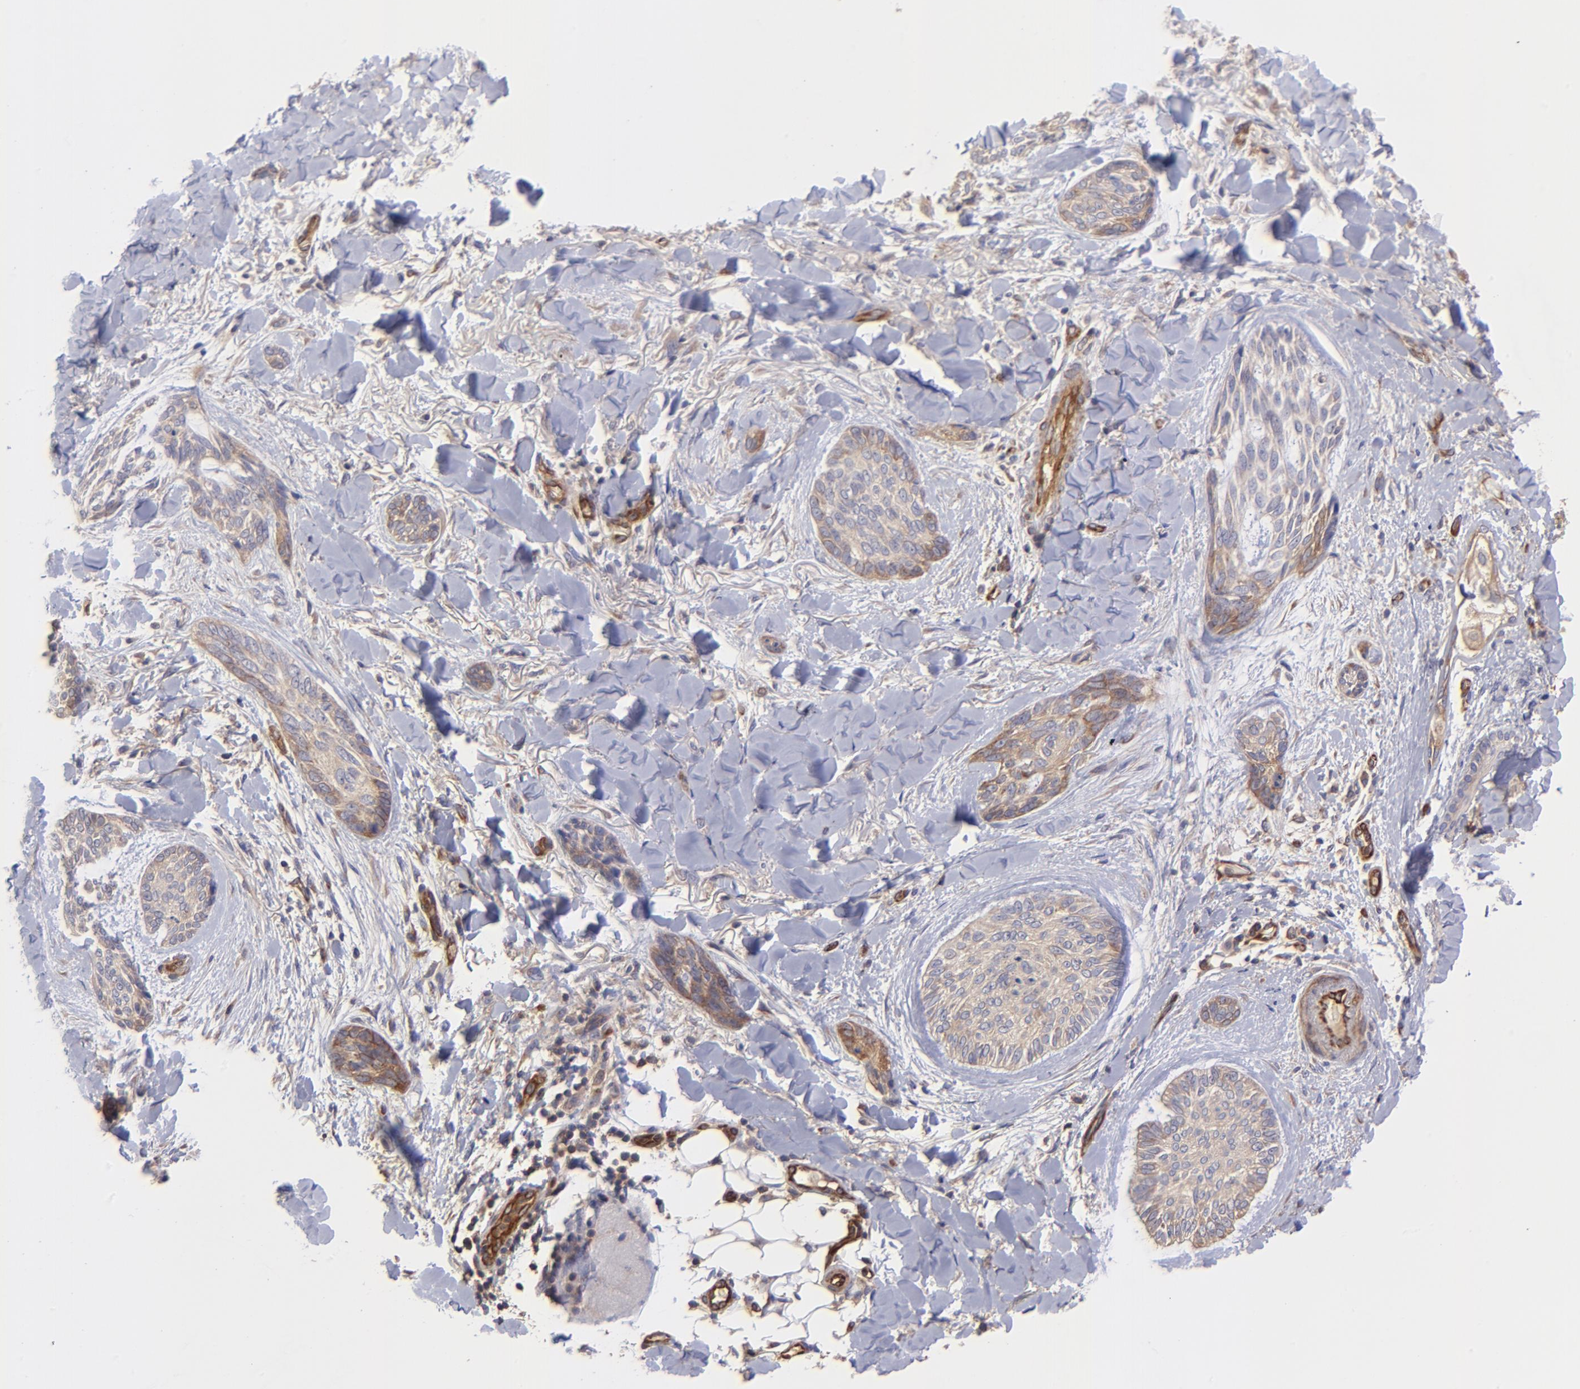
{"staining": {"intensity": "weak", "quantity": "<25%", "location": "cytoplasmic/membranous"}, "tissue": "skin cancer", "cell_type": "Tumor cells", "image_type": "cancer", "snomed": [{"axis": "morphology", "description": "Normal tissue, NOS"}, {"axis": "morphology", "description": "Basal cell carcinoma"}, {"axis": "topography", "description": "Skin"}], "caption": "Tumor cells are negative for brown protein staining in basal cell carcinoma (skin). The staining was performed using DAB to visualize the protein expression in brown, while the nuclei were stained in blue with hematoxylin (Magnification: 20x).", "gene": "ASB7", "patient": {"sex": "female", "age": 71}}